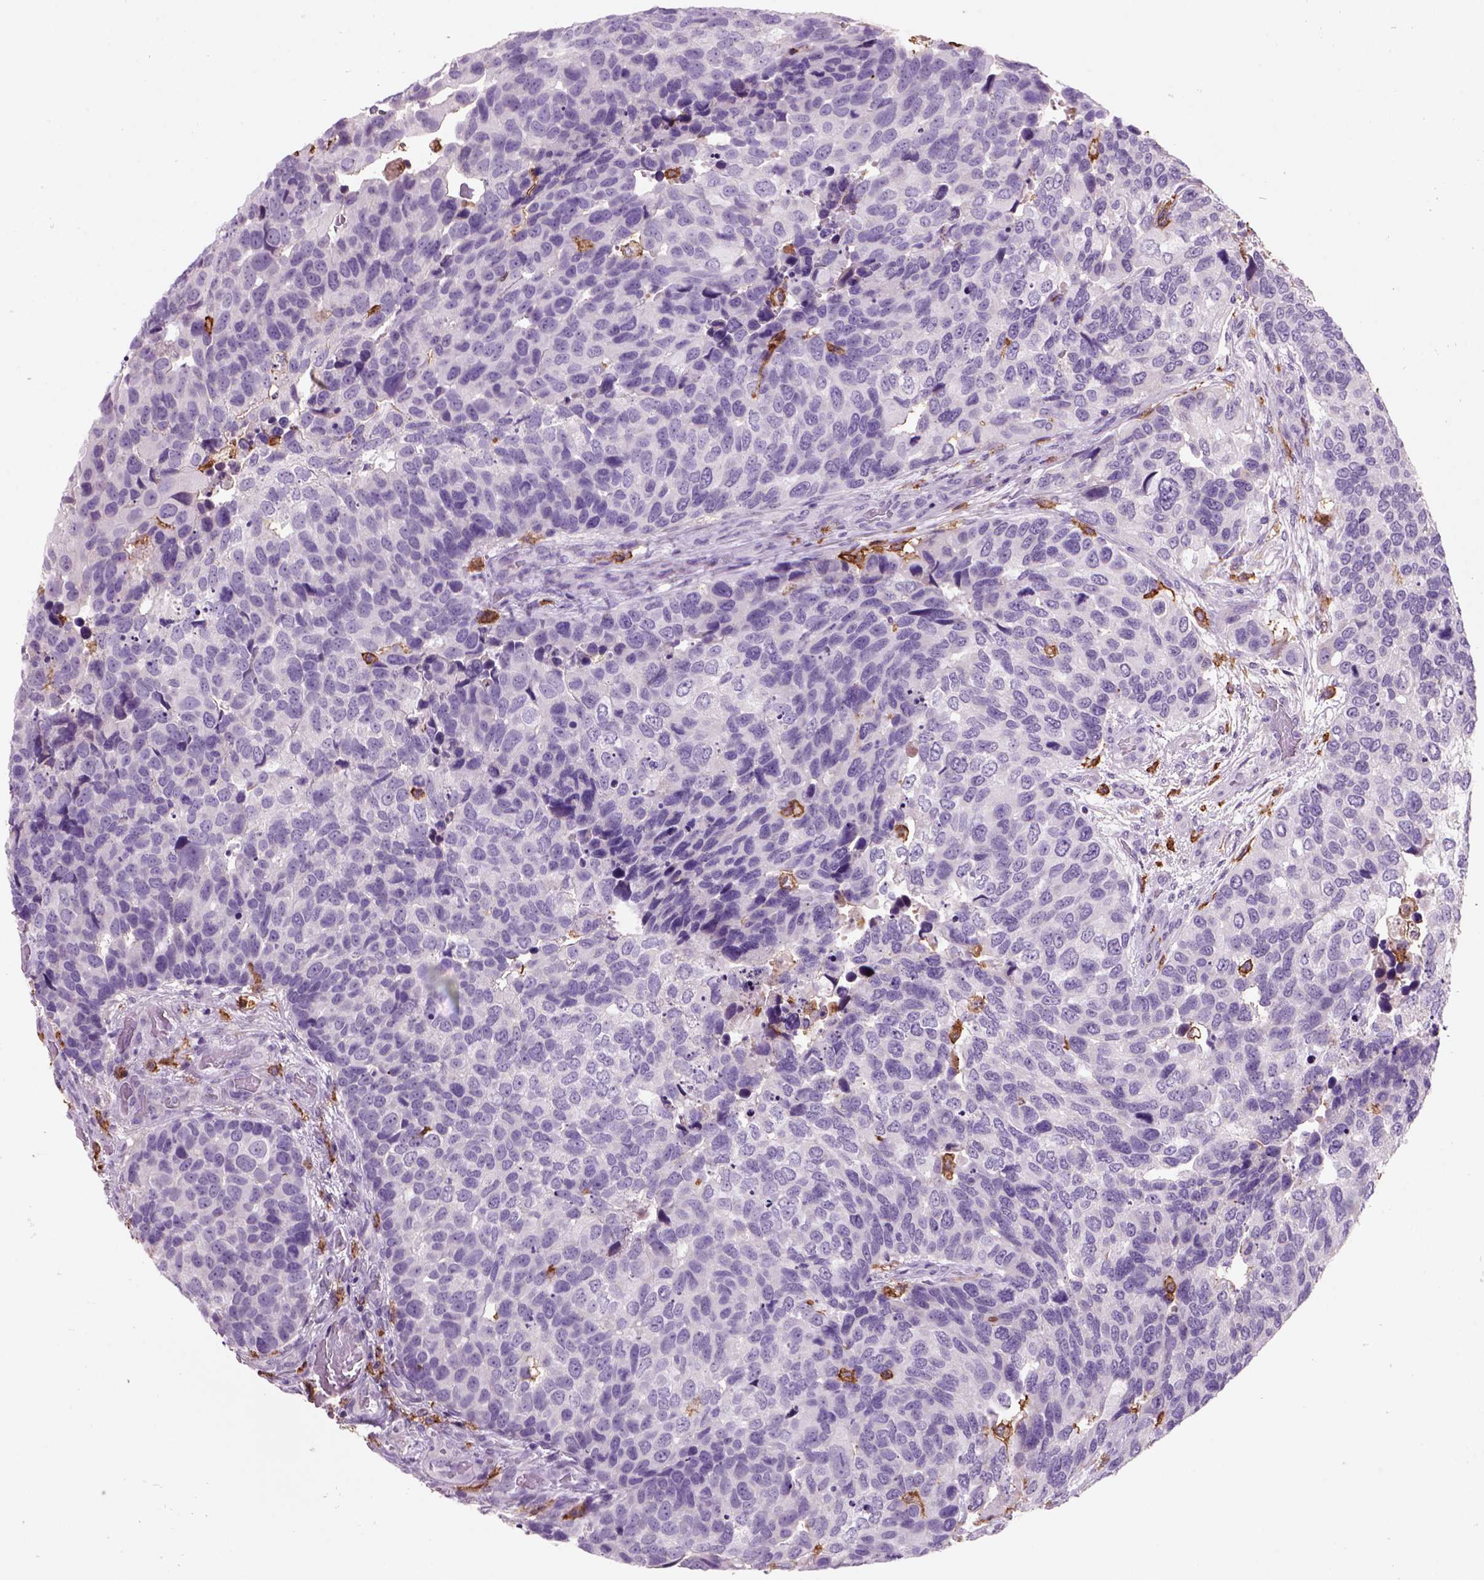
{"staining": {"intensity": "negative", "quantity": "none", "location": "none"}, "tissue": "urothelial cancer", "cell_type": "Tumor cells", "image_type": "cancer", "snomed": [{"axis": "morphology", "description": "Urothelial carcinoma, High grade"}, {"axis": "topography", "description": "Urinary bladder"}], "caption": "High power microscopy micrograph of an IHC photomicrograph of urothelial cancer, revealing no significant expression in tumor cells.", "gene": "CD14", "patient": {"sex": "male", "age": 60}}